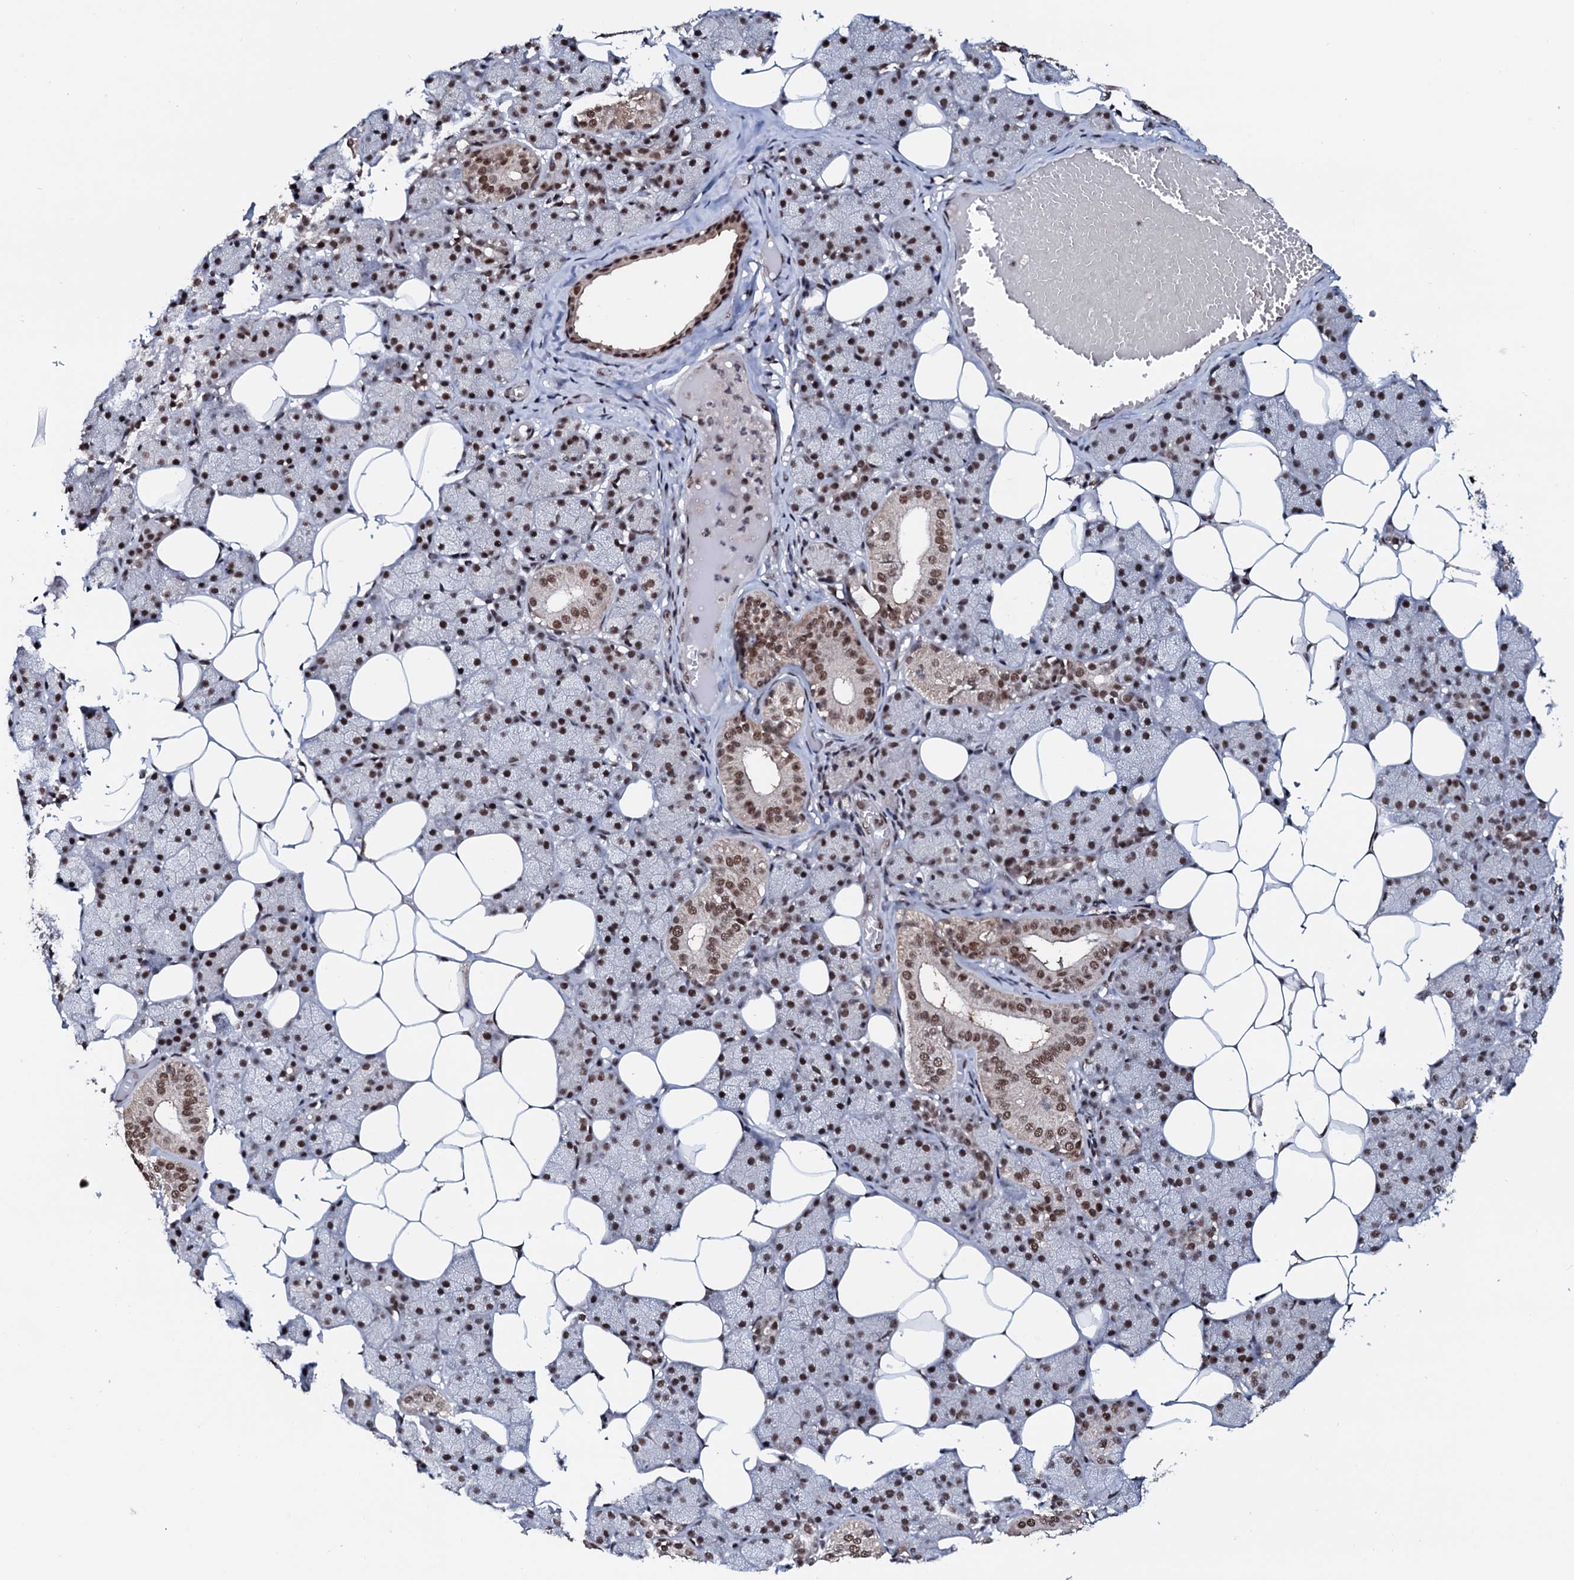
{"staining": {"intensity": "moderate", "quantity": "25%-75%", "location": "nuclear"}, "tissue": "salivary gland", "cell_type": "Glandular cells", "image_type": "normal", "snomed": [{"axis": "morphology", "description": "Normal tissue, NOS"}, {"axis": "topography", "description": "Salivary gland"}], "caption": "A high-resolution micrograph shows IHC staining of benign salivary gland, which shows moderate nuclear positivity in approximately 25%-75% of glandular cells. The staining was performed using DAB (3,3'-diaminobenzidine), with brown indicating positive protein expression. Nuclei are stained blue with hematoxylin.", "gene": "PRPF18", "patient": {"sex": "female", "age": 33}}